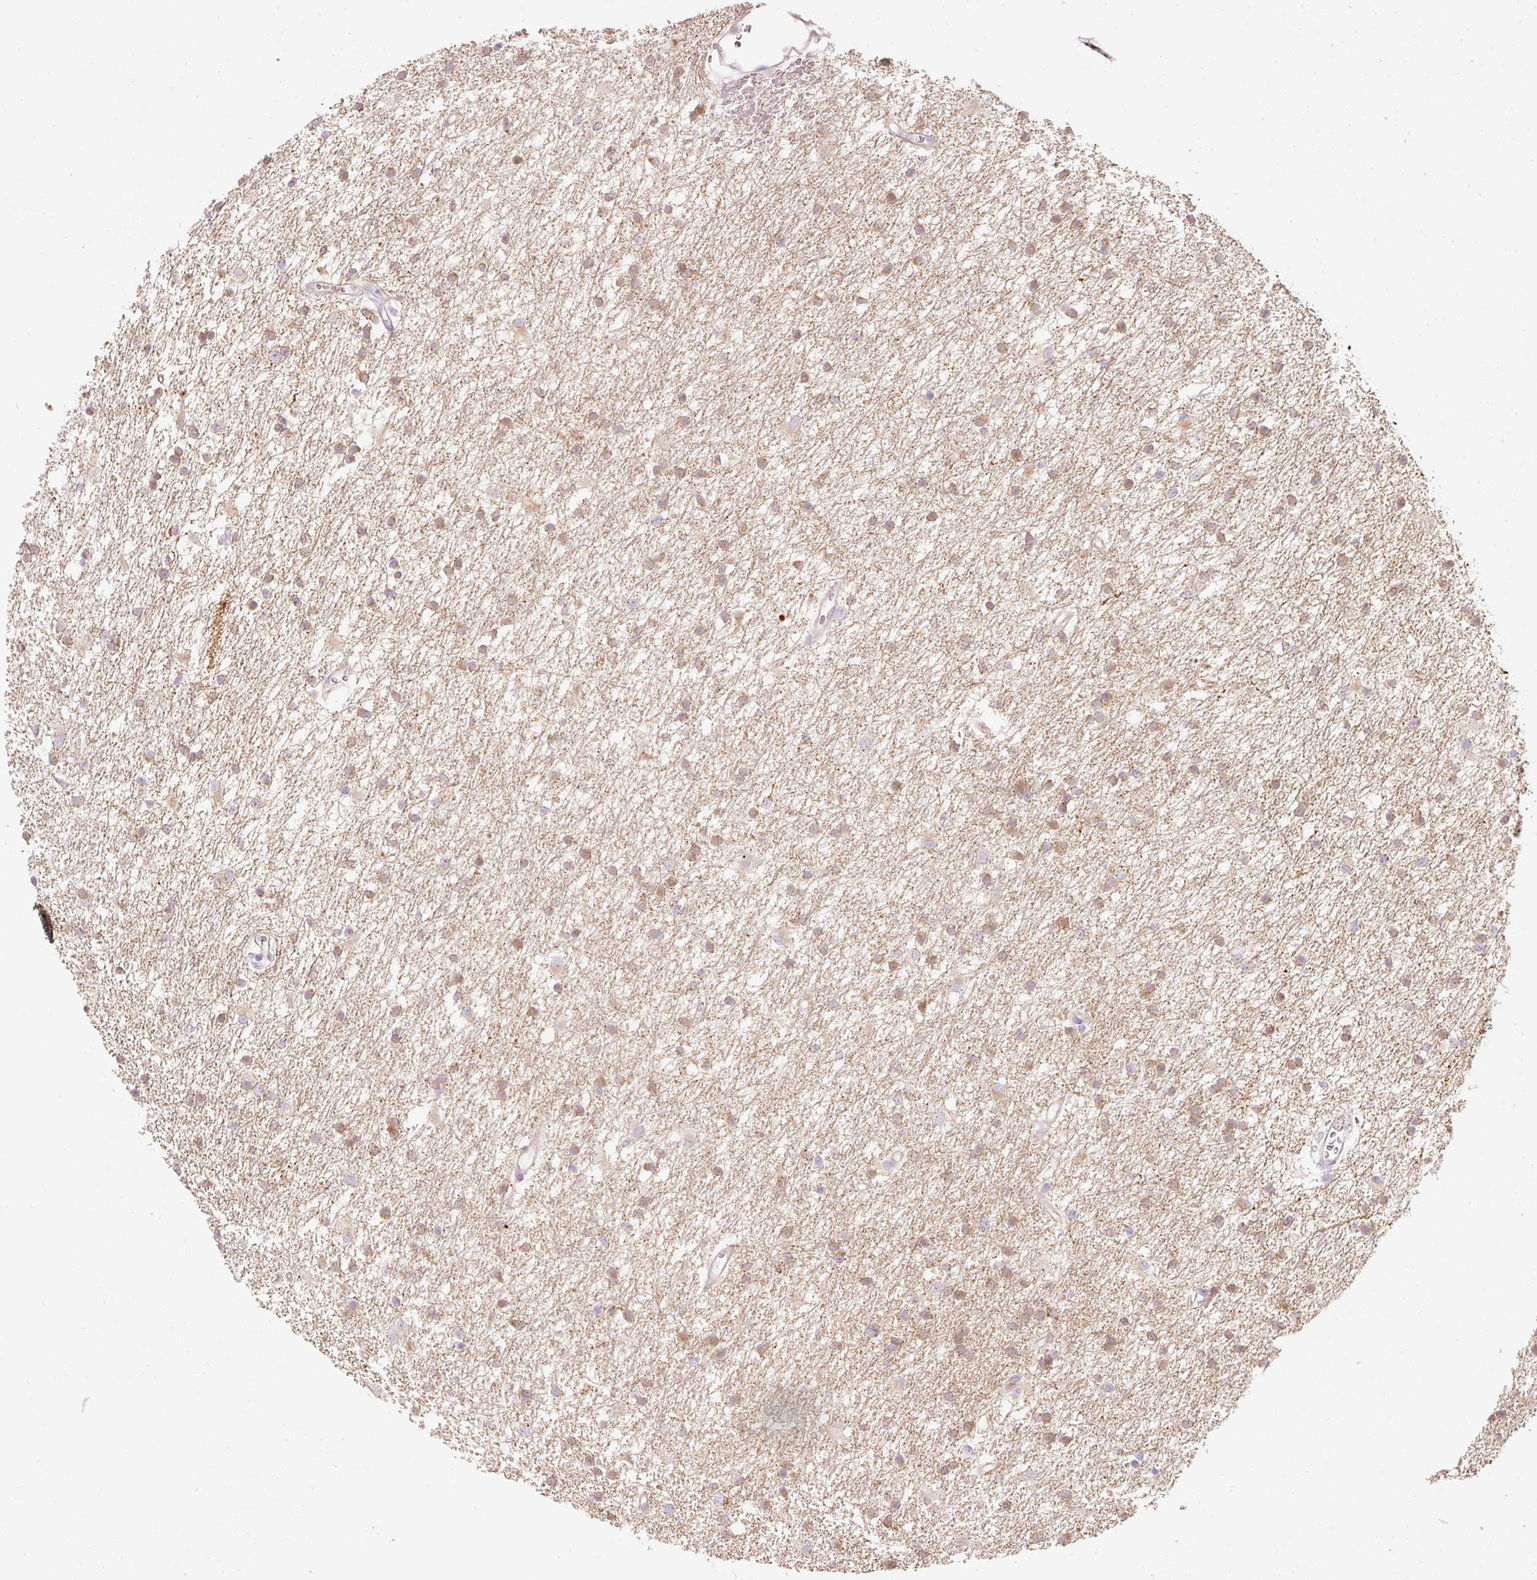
{"staining": {"intensity": "moderate", "quantity": "25%-75%", "location": "cytoplasmic/membranous"}, "tissue": "glioma", "cell_type": "Tumor cells", "image_type": "cancer", "snomed": [{"axis": "morphology", "description": "Glioma, malignant, High grade"}, {"axis": "topography", "description": "Brain"}], "caption": "There is medium levels of moderate cytoplasmic/membranous staining in tumor cells of malignant glioma (high-grade), as demonstrated by immunohistochemical staining (brown color).", "gene": "MTHFD2", "patient": {"sex": "male", "age": 77}}